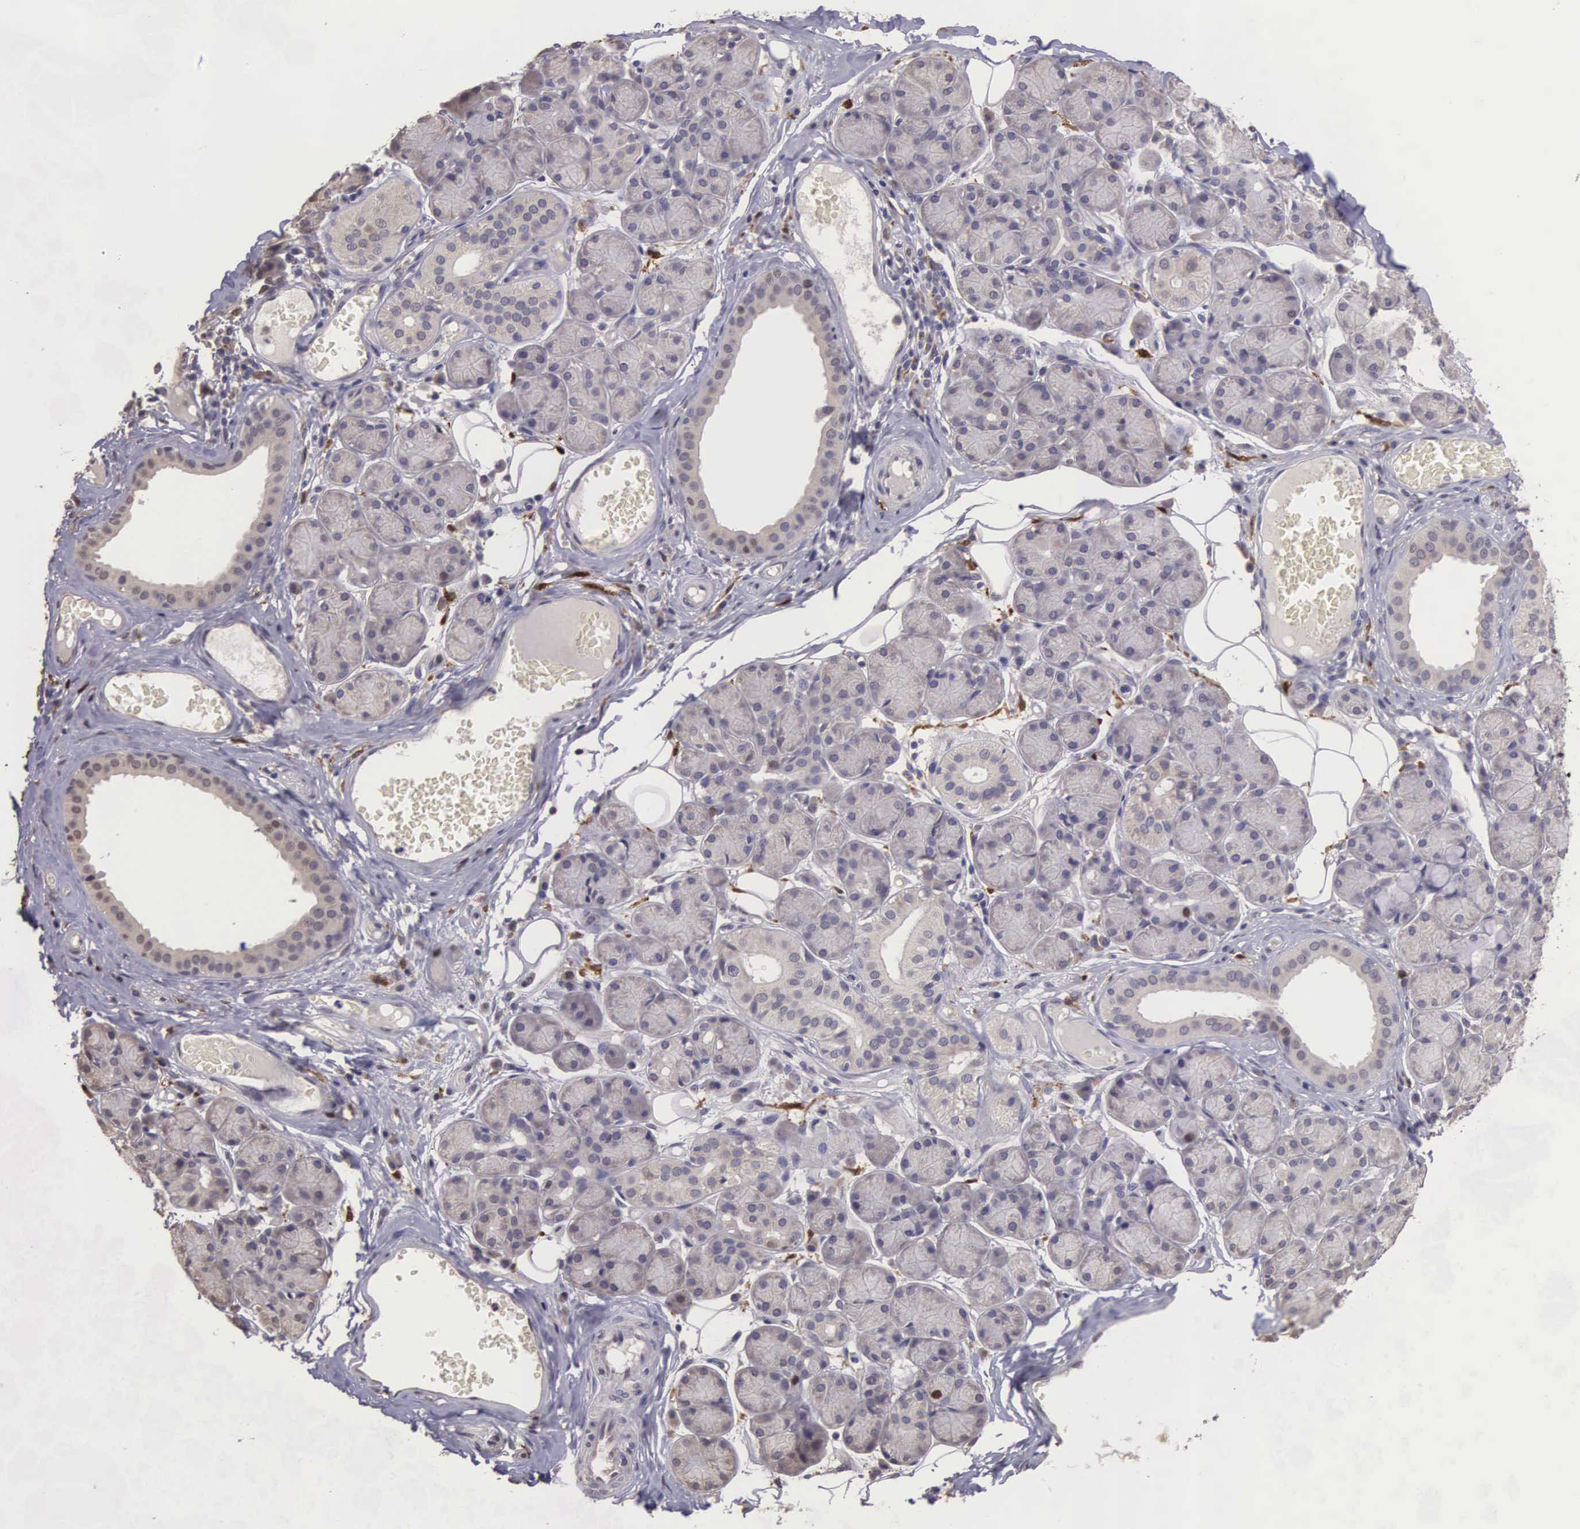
{"staining": {"intensity": "negative", "quantity": "none", "location": "none"}, "tissue": "salivary gland", "cell_type": "Glandular cells", "image_type": "normal", "snomed": [{"axis": "morphology", "description": "Normal tissue, NOS"}, {"axis": "topography", "description": "Salivary gland"}], "caption": "Glandular cells show no significant protein positivity in benign salivary gland. (DAB immunohistochemistry with hematoxylin counter stain).", "gene": "CDC45", "patient": {"sex": "male", "age": 54}}